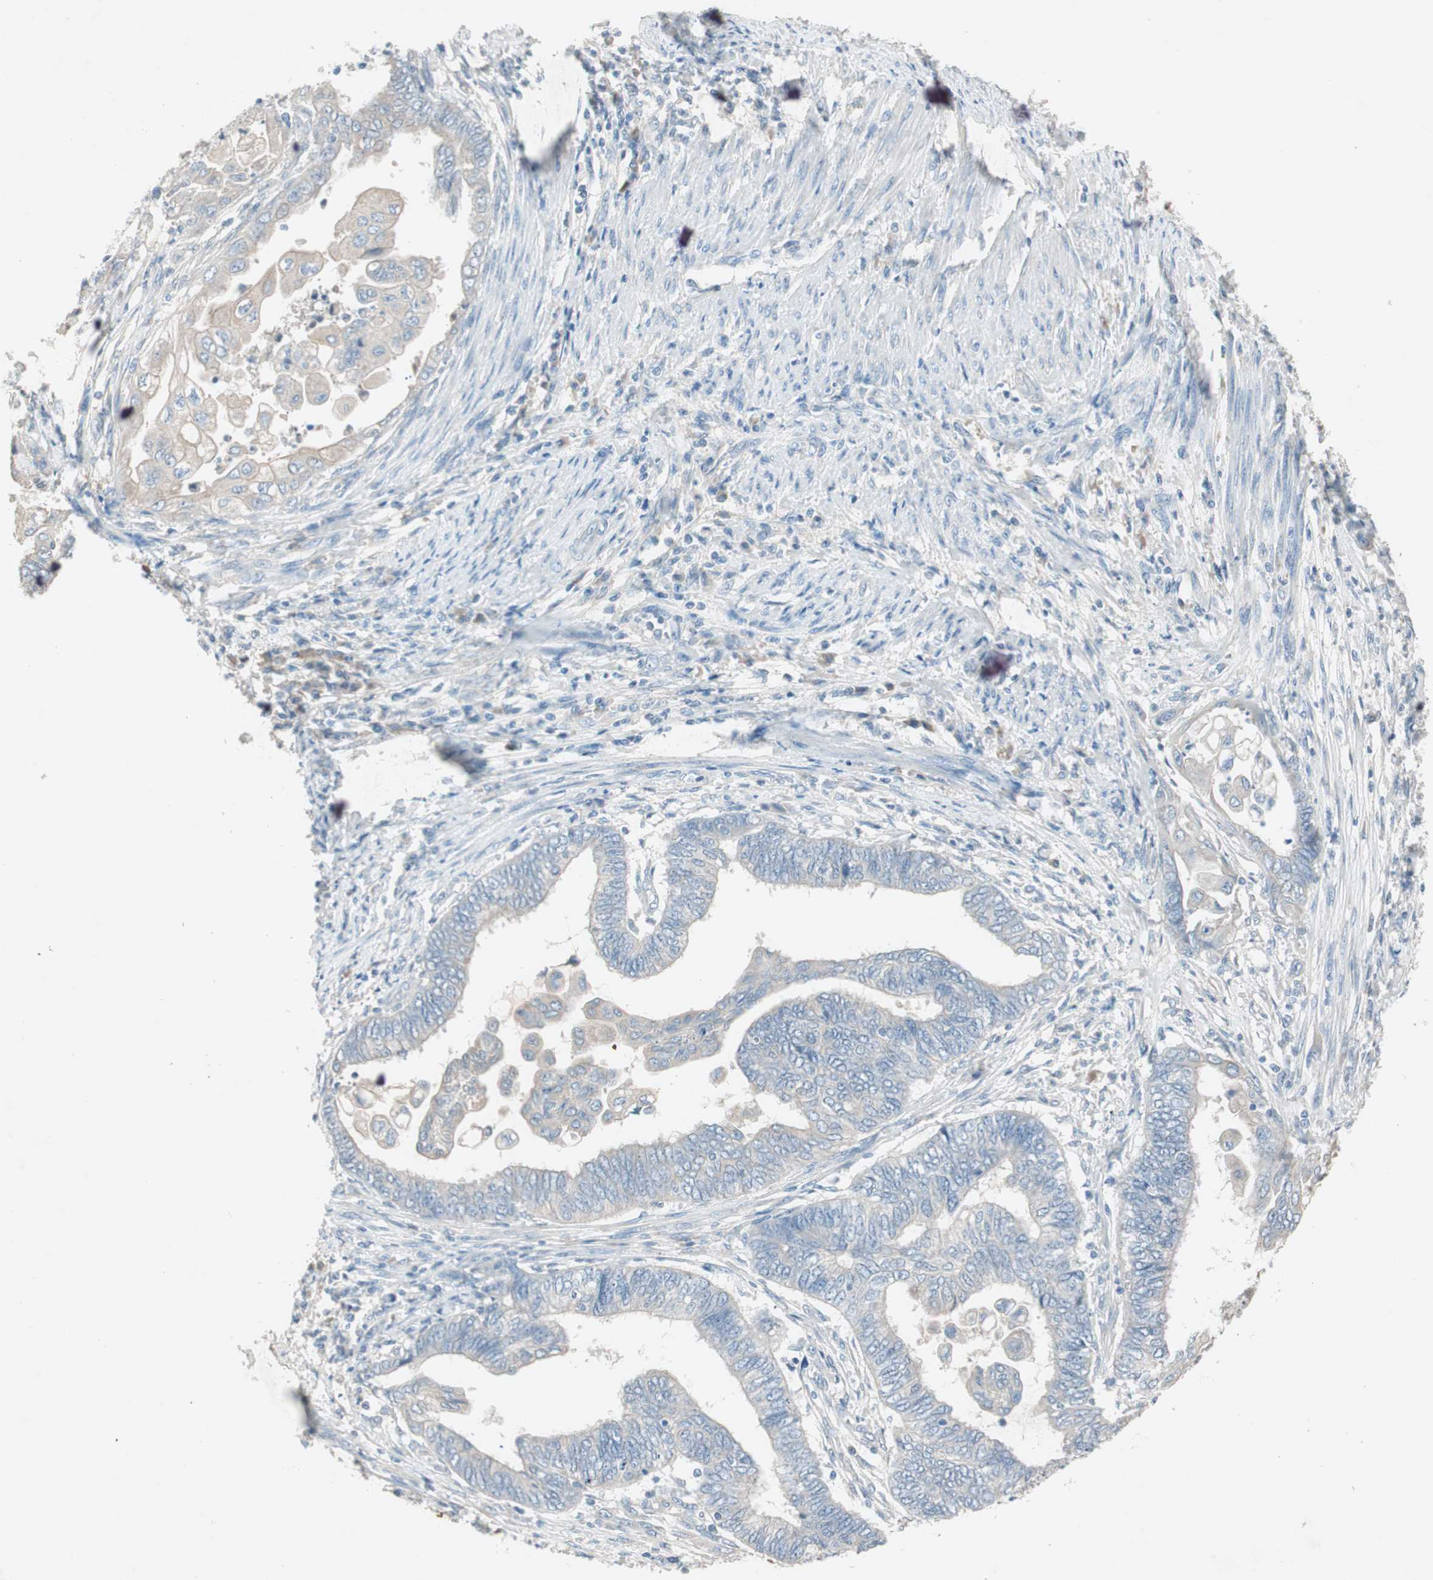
{"staining": {"intensity": "negative", "quantity": "none", "location": "none"}, "tissue": "endometrial cancer", "cell_type": "Tumor cells", "image_type": "cancer", "snomed": [{"axis": "morphology", "description": "Adenocarcinoma, NOS"}, {"axis": "topography", "description": "Uterus"}, {"axis": "topography", "description": "Endometrium"}], "caption": "IHC micrograph of neoplastic tissue: endometrial cancer (adenocarcinoma) stained with DAB (3,3'-diaminobenzidine) demonstrates no significant protein staining in tumor cells.", "gene": "KHK", "patient": {"sex": "female", "age": 70}}